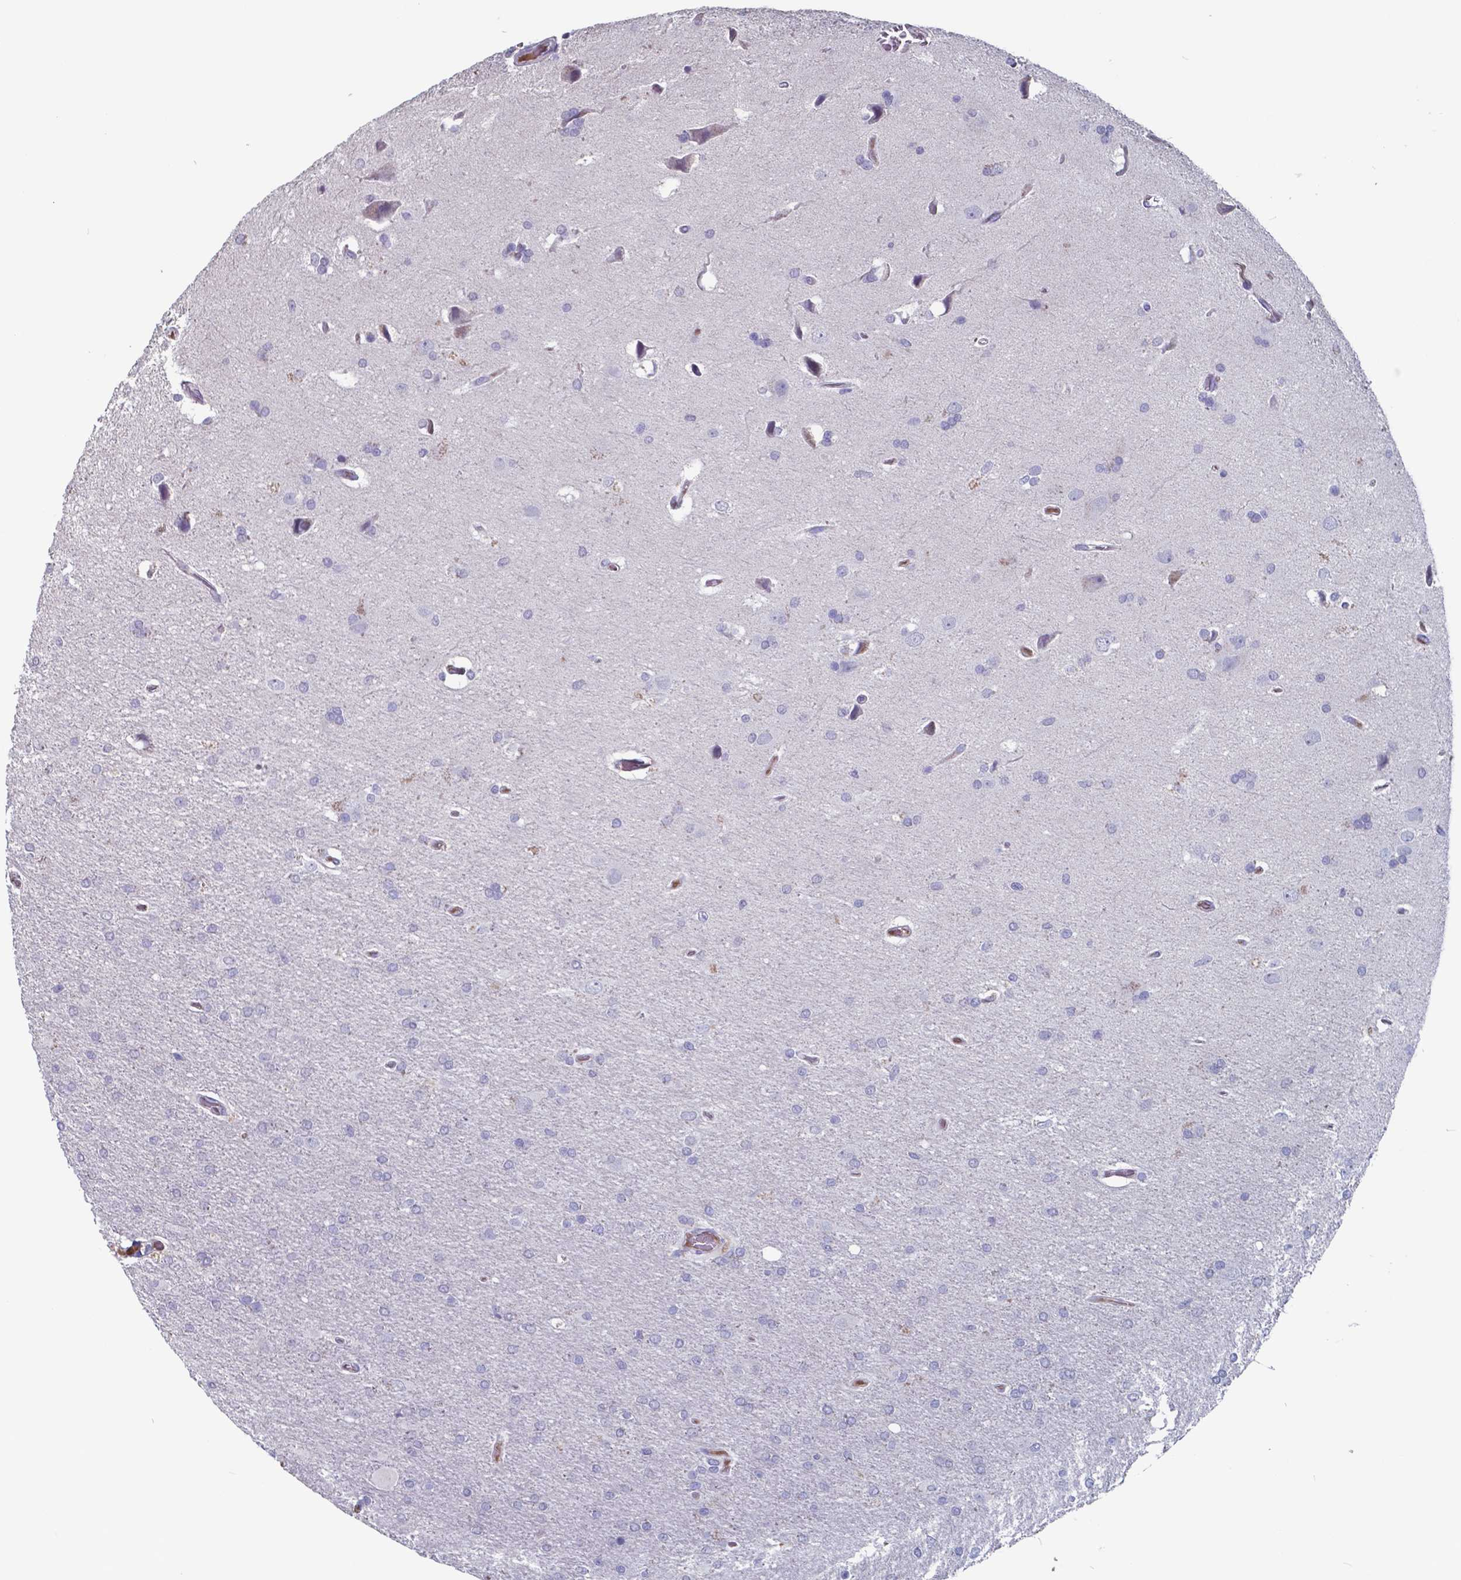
{"staining": {"intensity": "negative", "quantity": "none", "location": "none"}, "tissue": "glioma", "cell_type": "Tumor cells", "image_type": "cancer", "snomed": [{"axis": "morphology", "description": "Glioma, malignant, High grade"}, {"axis": "topography", "description": "Cerebral cortex"}], "caption": "Micrograph shows no significant protein staining in tumor cells of glioma.", "gene": "TTR", "patient": {"sex": "male", "age": 70}}